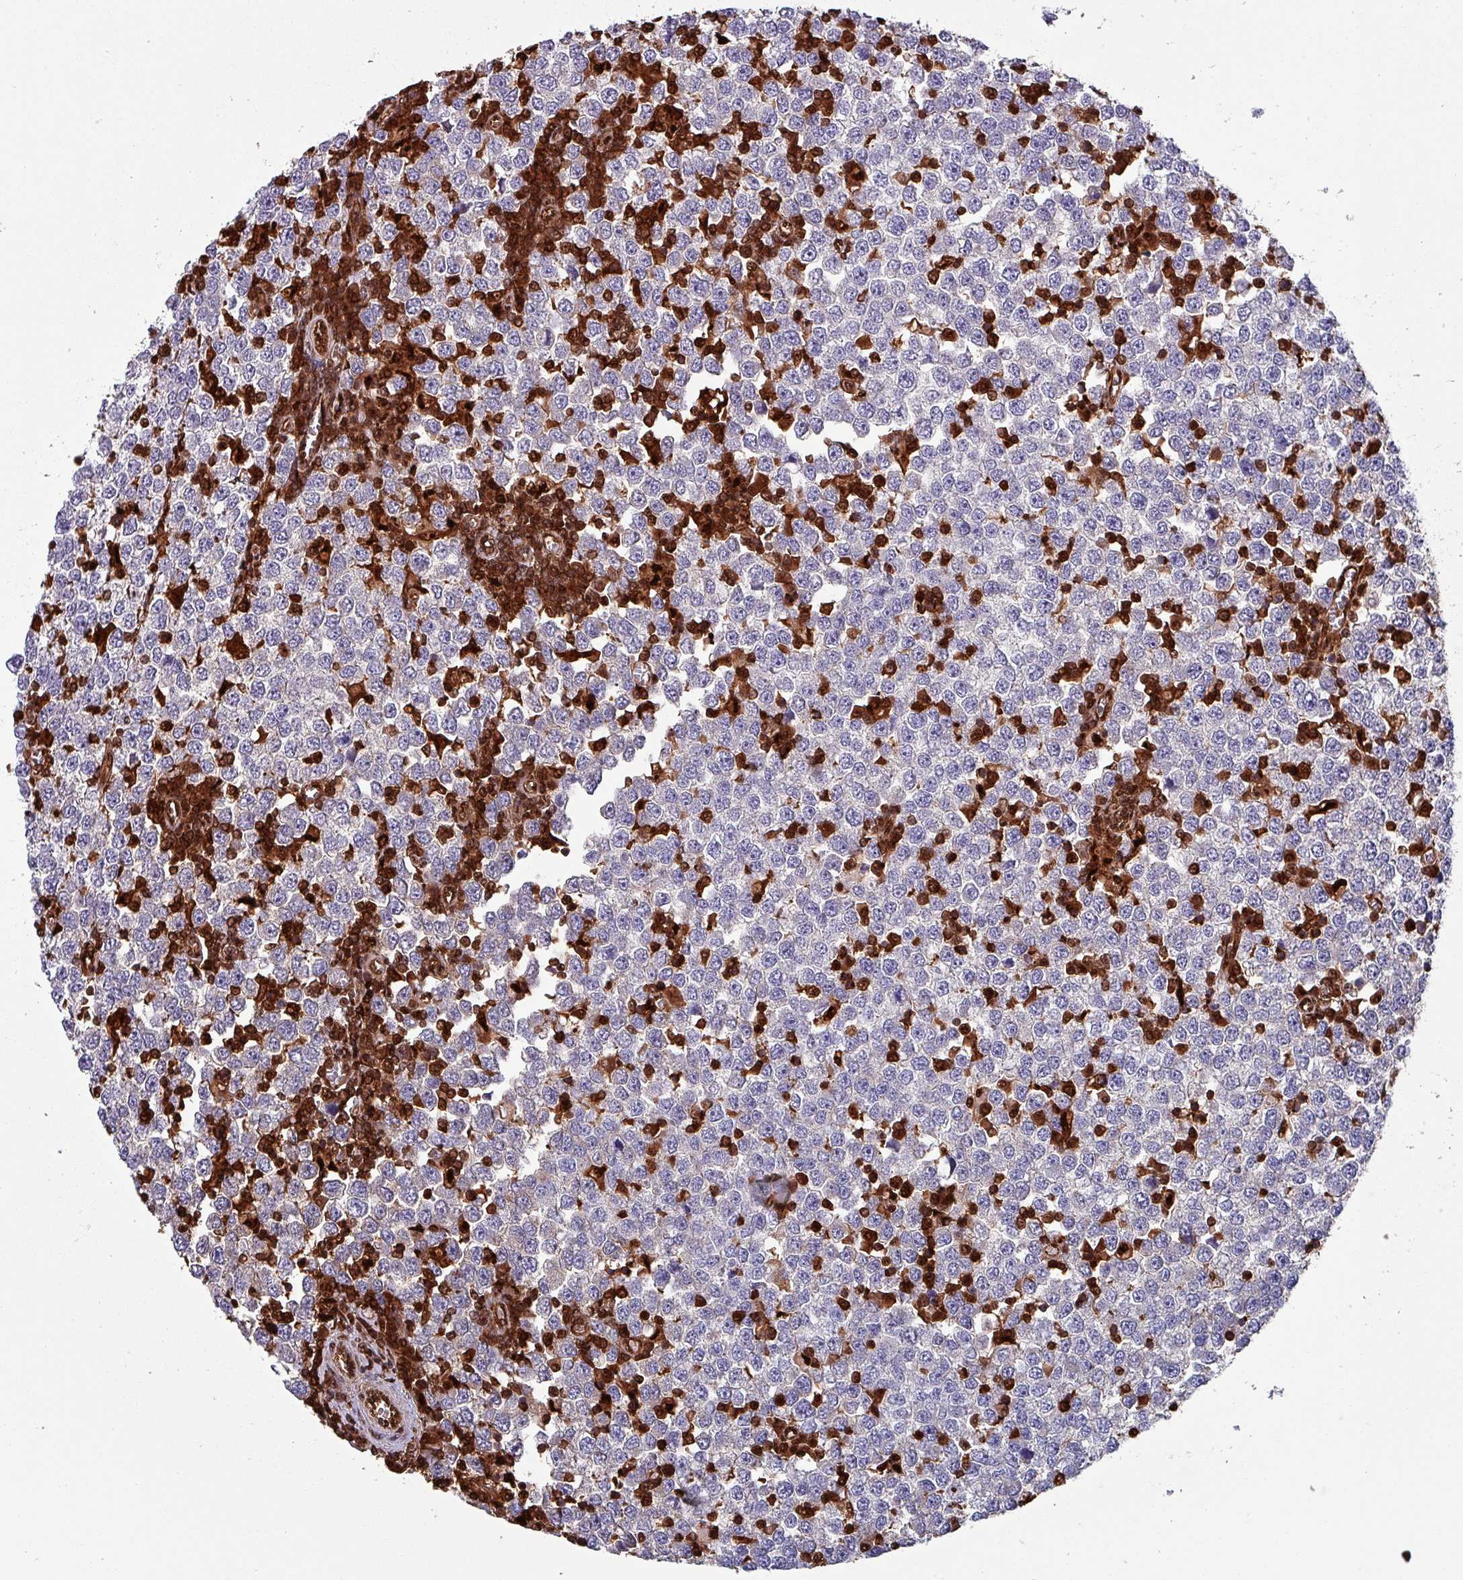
{"staining": {"intensity": "negative", "quantity": "none", "location": "none"}, "tissue": "testis cancer", "cell_type": "Tumor cells", "image_type": "cancer", "snomed": [{"axis": "morphology", "description": "Seminoma, NOS"}, {"axis": "topography", "description": "Testis"}], "caption": "IHC of testis cancer displays no staining in tumor cells. (Immunohistochemistry, brightfield microscopy, high magnification).", "gene": "PSMB8", "patient": {"sex": "male", "age": 65}}